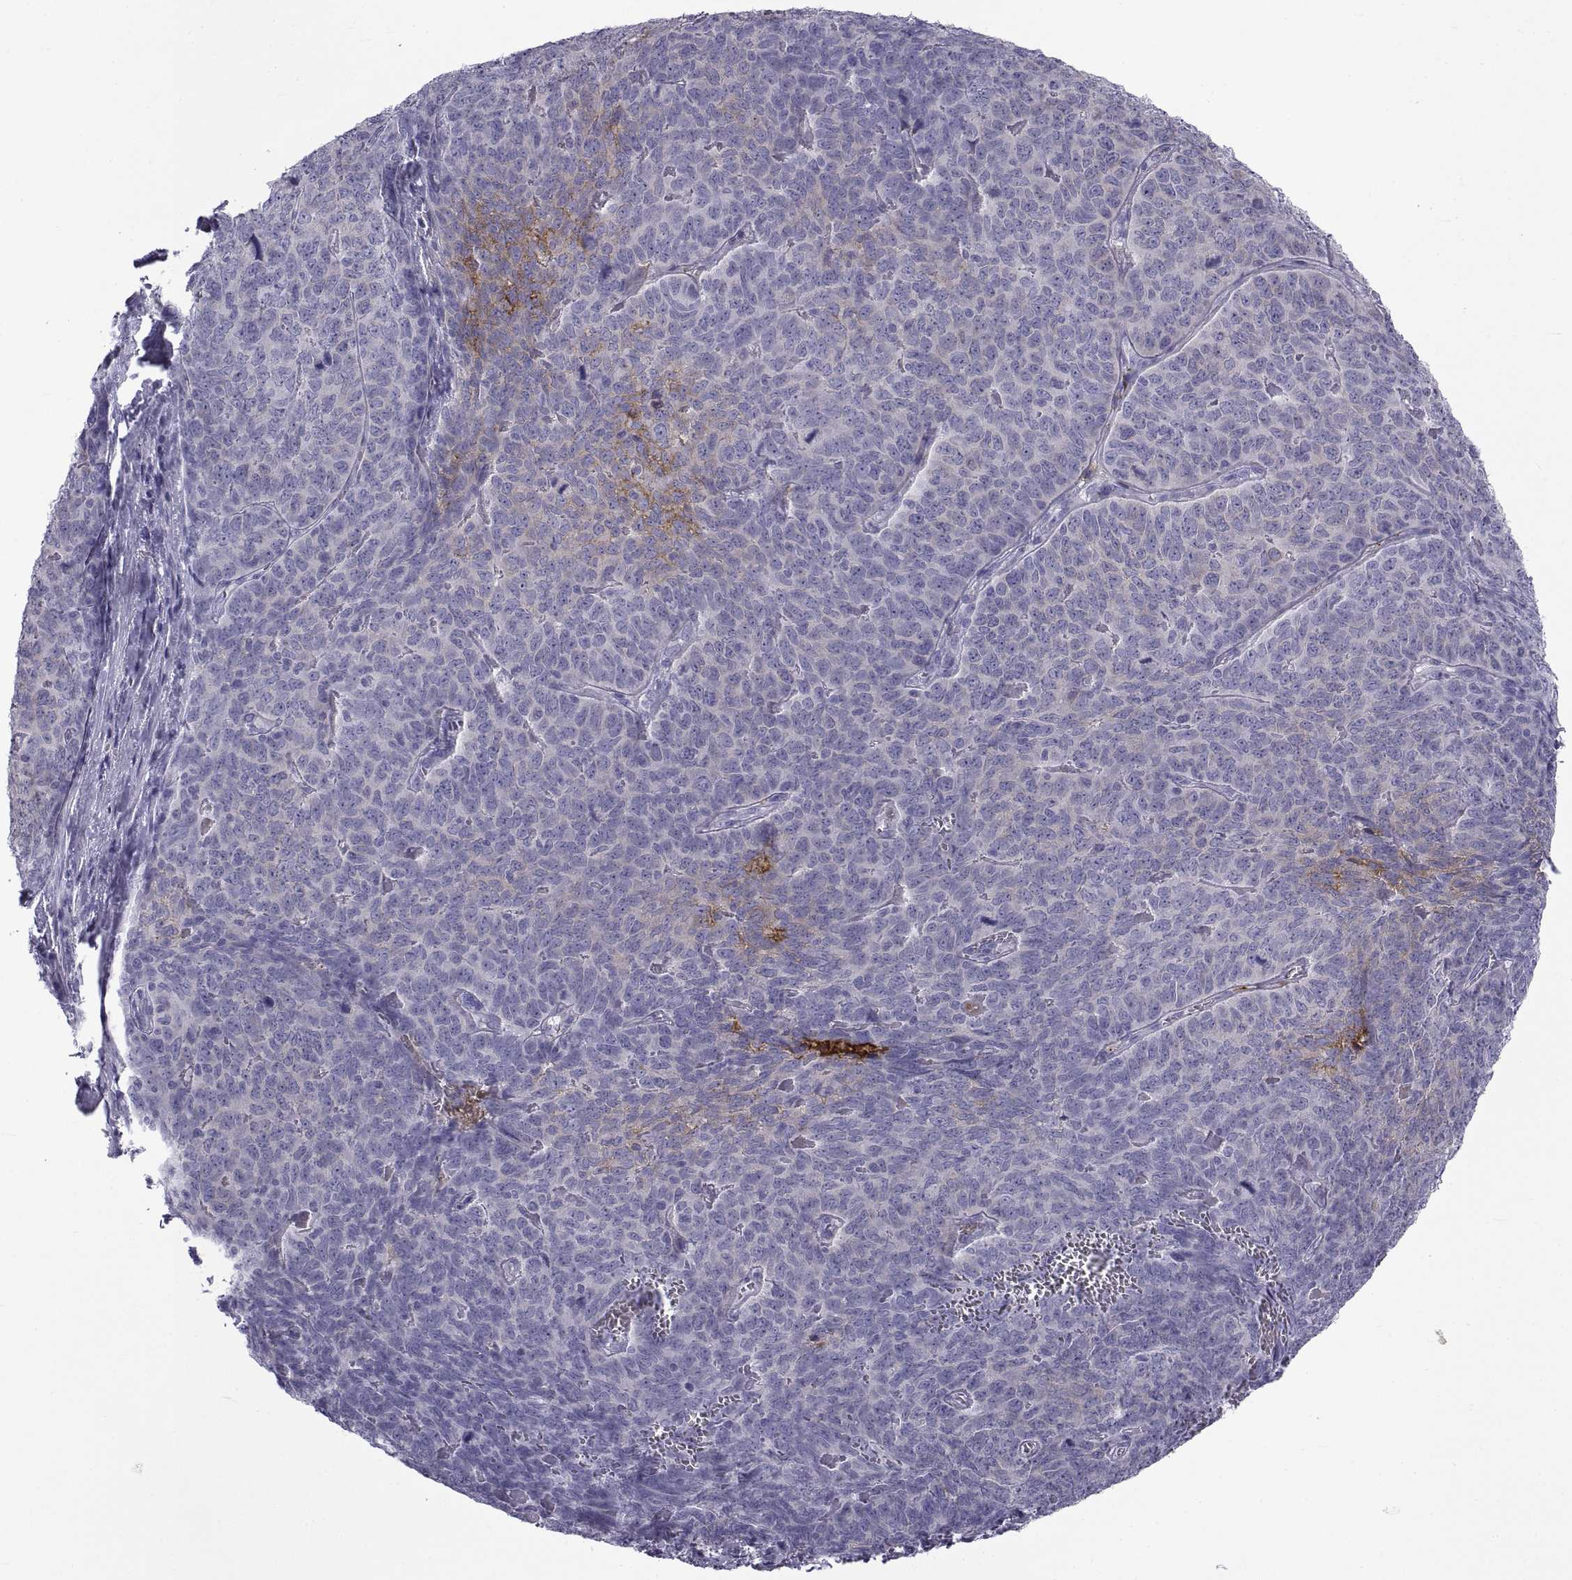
{"staining": {"intensity": "weak", "quantity": "<25%", "location": "cytoplasmic/membranous"}, "tissue": "skin cancer", "cell_type": "Tumor cells", "image_type": "cancer", "snomed": [{"axis": "morphology", "description": "Squamous cell carcinoma, NOS"}, {"axis": "topography", "description": "Skin"}, {"axis": "topography", "description": "Anal"}], "caption": "DAB immunohistochemical staining of human skin squamous cell carcinoma reveals no significant expression in tumor cells.", "gene": "NPTX2", "patient": {"sex": "female", "age": 51}}